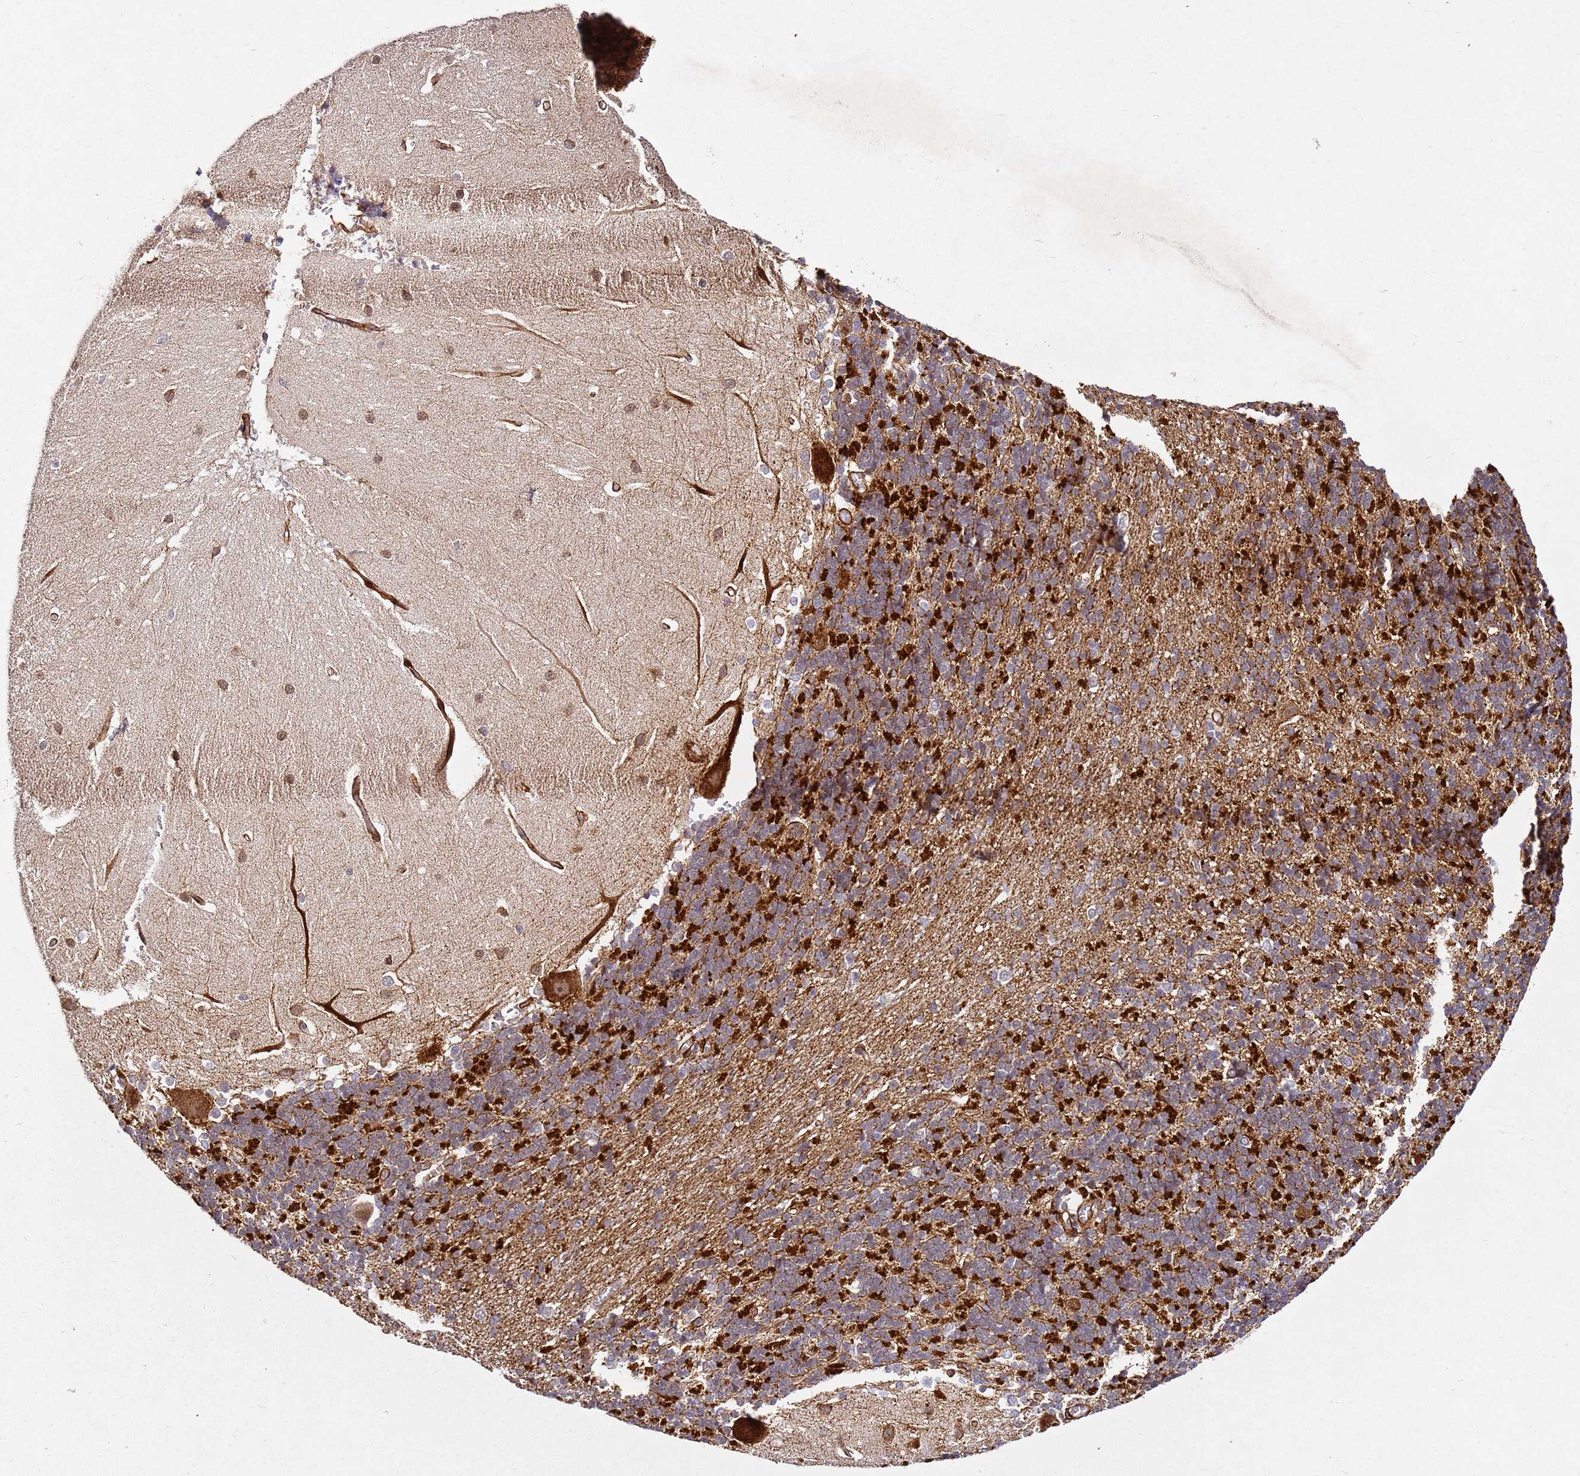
{"staining": {"intensity": "strong", "quantity": "25%-75%", "location": "cytoplasmic/membranous"}, "tissue": "cerebellum", "cell_type": "Cells in granular layer", "image_type": "normal", "snomed": [{"axis": "morphology", "description": "Normal tissue, NOS"}, {"axis": "topography", "description": "Cerebellum"}], "caption": "Cells in granular layer exhibit high levels of strong cytoplasmic/membranous staining in about 25%-75% of cells in unremarkable cerebellum.", "gene": "ZNF296", "patient": {"sex": "male", "age": 37}}